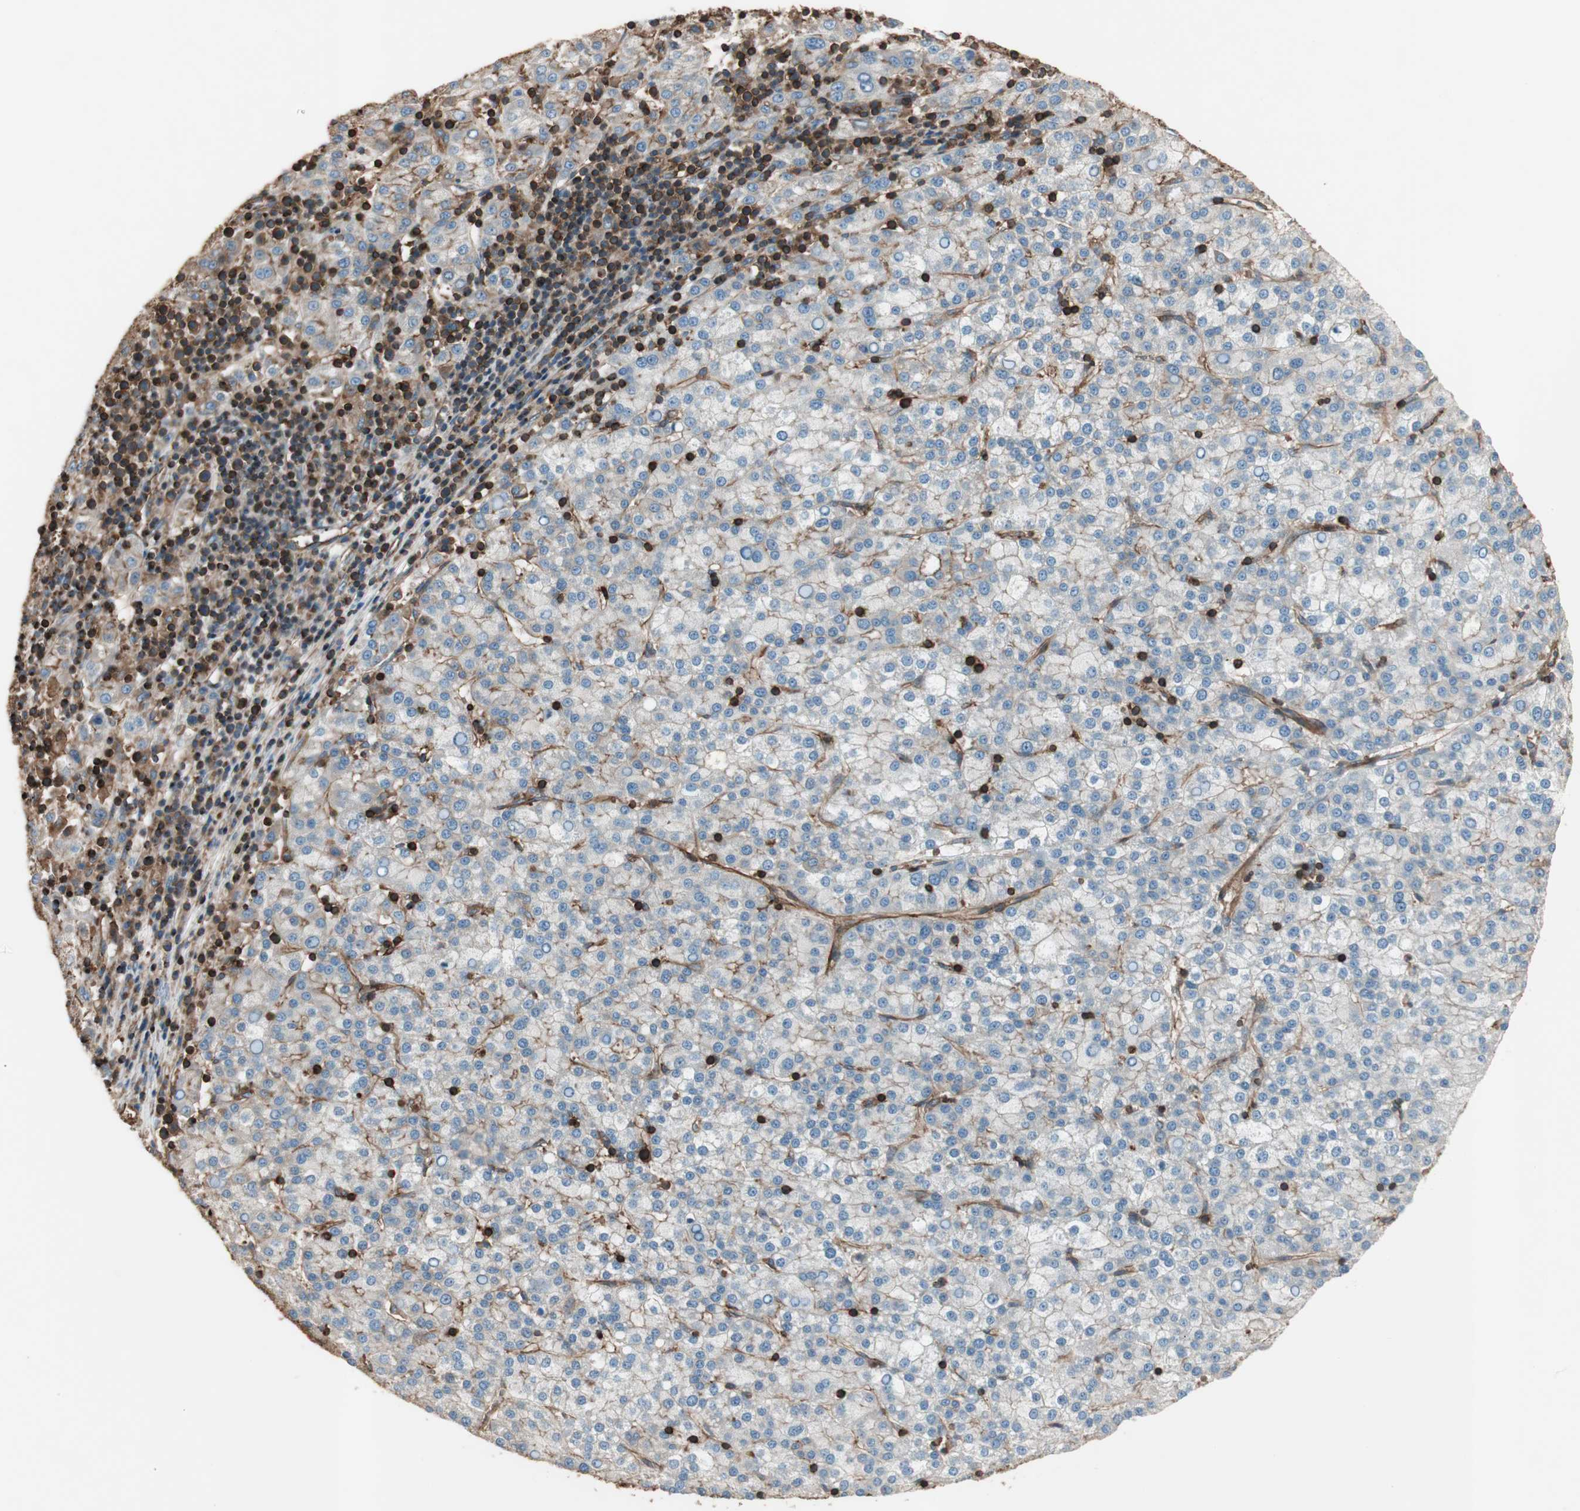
{"staining": {"intensity": "moderate", "quantity": ">75%", "location": "cytoplasmic/membranous"}, "tissue": "liver cancer", "cell_type": "Tumor cells", "image_type": "cancer", "snomed": [{"axis": "morphology", "description": "Carcinoma, Hepatocellular, NOS"}, {"axis": "topography", "description": "Liver"}], "caption": "A brown stain labels moderate cytoplasmic/membranous positivity of a protein in human liver cancer (hepatocellular carcinoma) tumor cells. (brown staining indicates protein expression, while blue staining denotes nuclei).", "gene": "TCP11L1", "patient": {"sex": "female", "age": 58}}